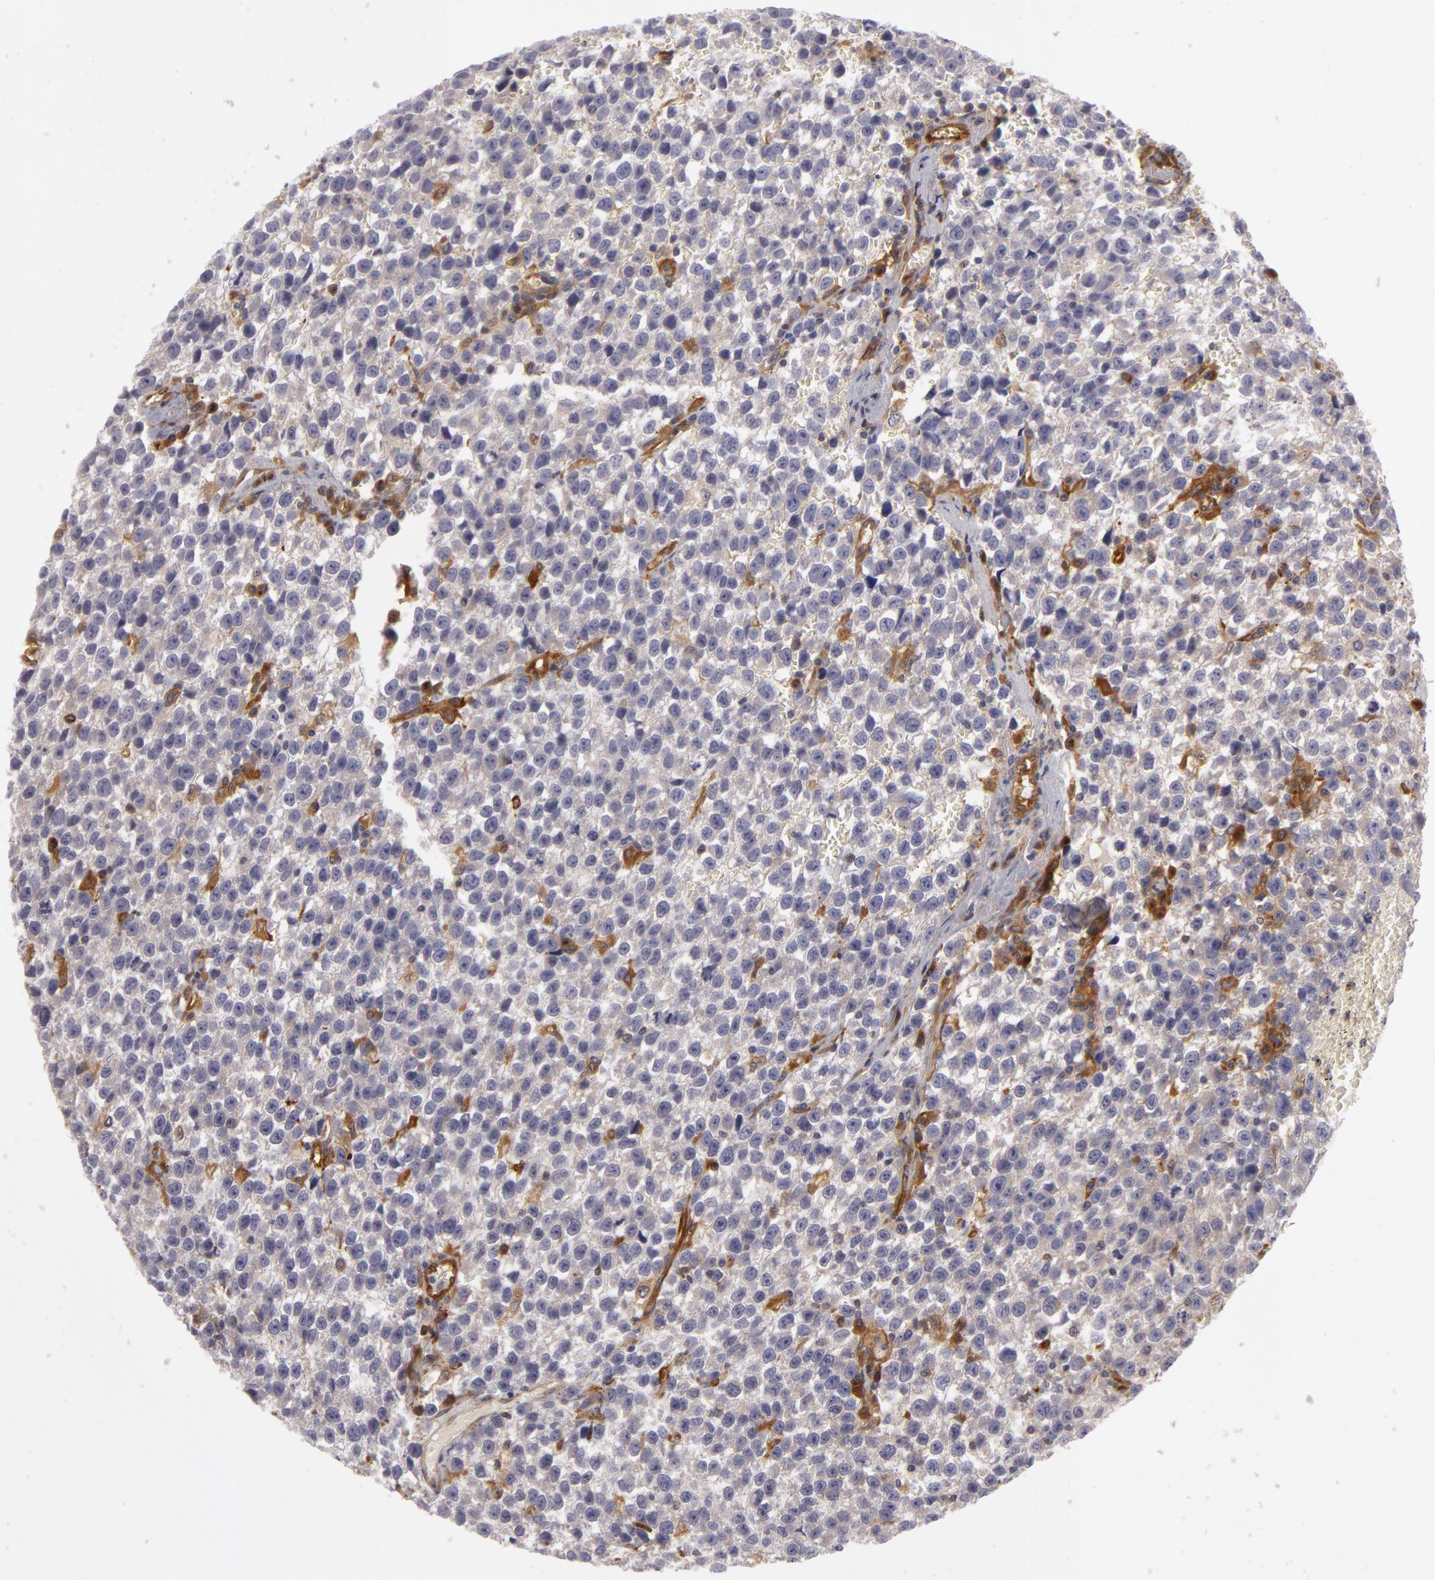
{"staining": {"intensity": "negative", "quantity": "none", "location": "none"}, "tissue": "testis cancer", "cell_type": "Tumor cells", "image_type": "cancer", "snomed": [{"axis": "morphology", "description": "Seminoma, NOS"}, {"axis": "topography", "description": "Testis"}], "caption": "Immunohistochemical staining of testis cancer (seminoma) displays no significant staining in tumor cells. (IHC, brightfield microscopy, high magnification).", "gene": "ZNF229", "patient": {"sex": "male", "age": 35}}